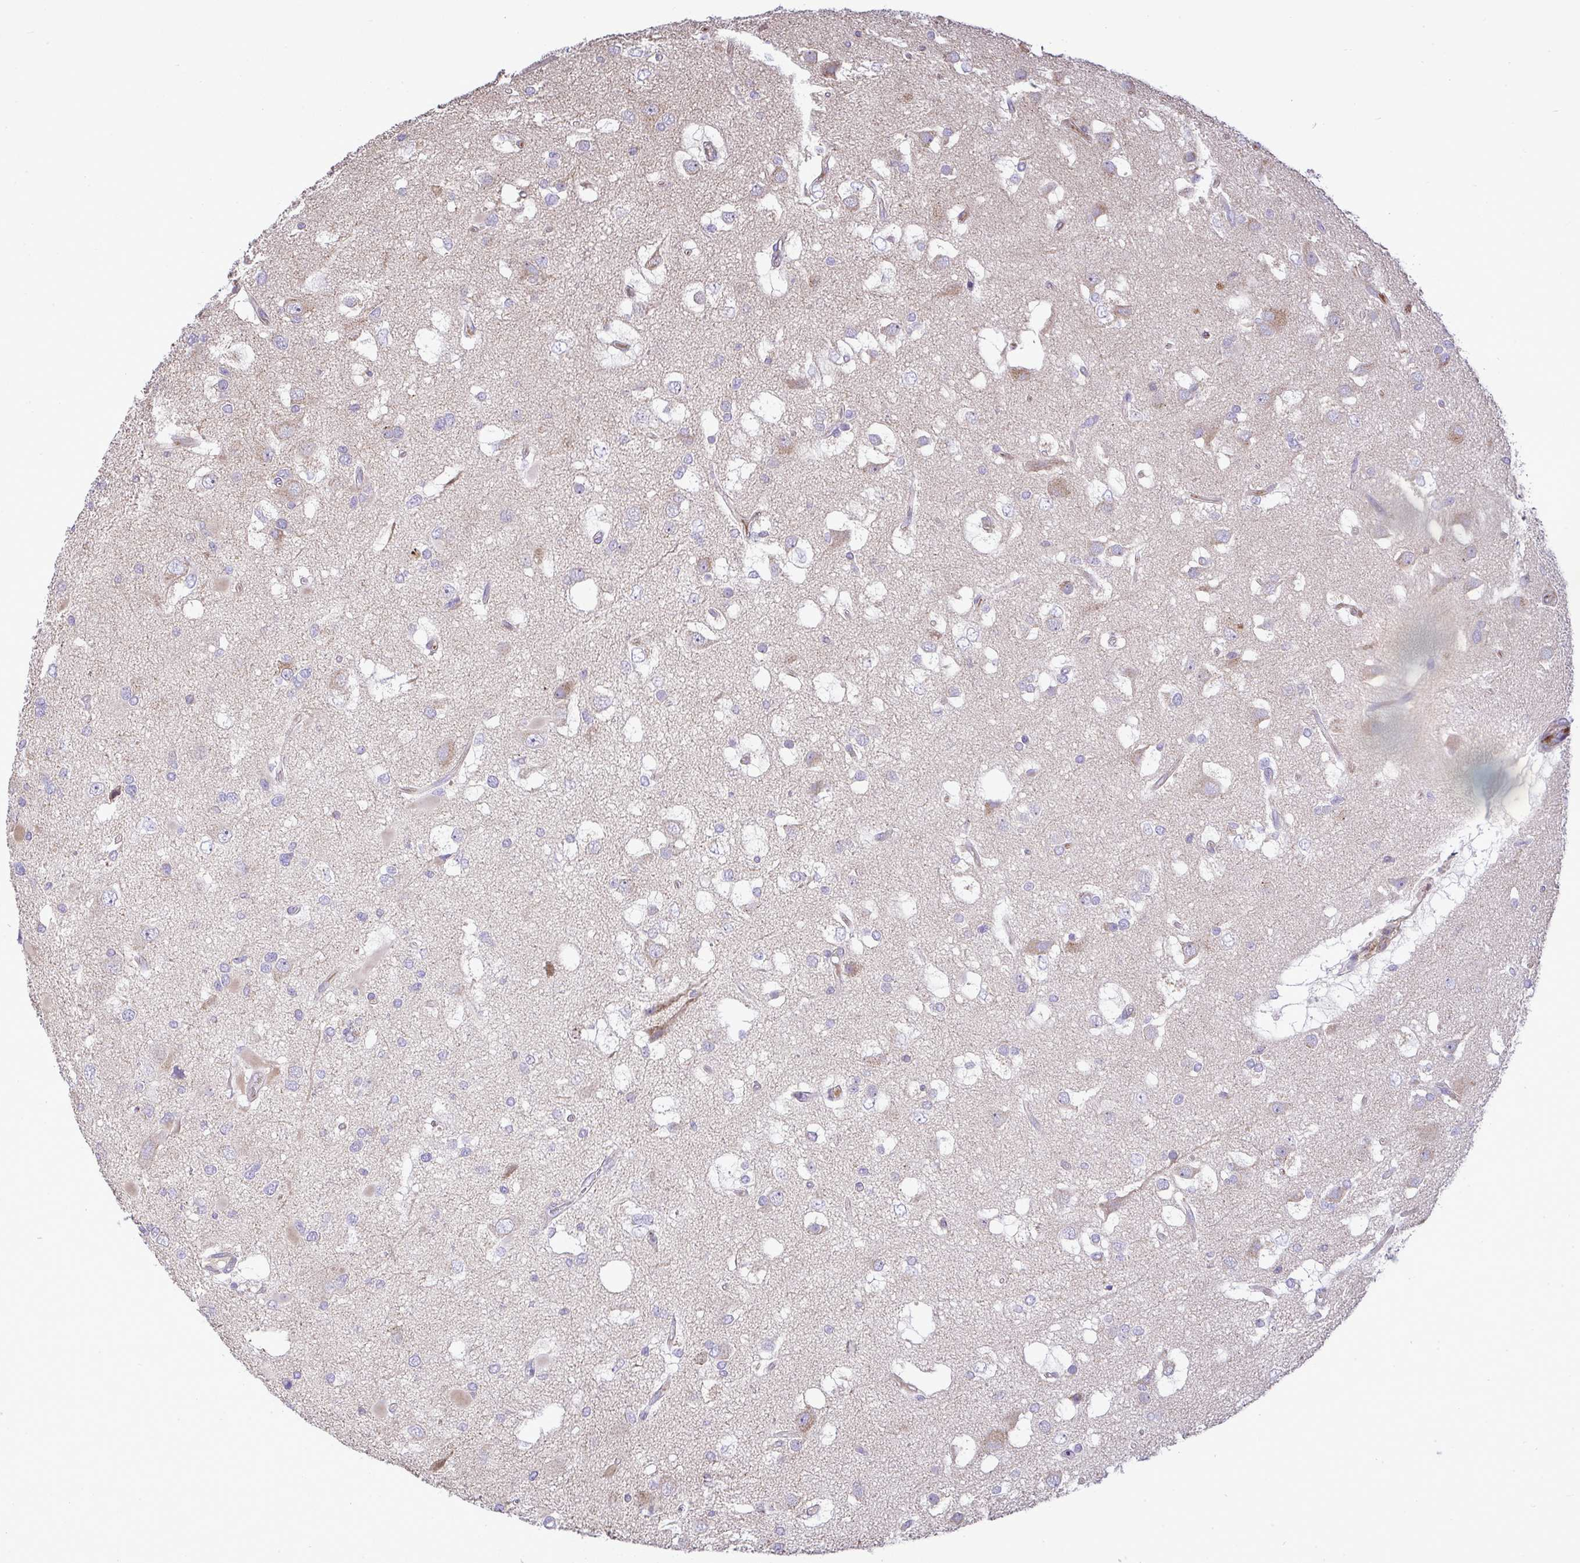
{"staining": {"intensity": "negative", "quantity": "none", "location": "none"}, "tissue": "glioma", "cell_type": "Tumor cells", "image_type": "cancer", "snomed": [{"axis": "morphology", "description": "Glioma, malignant, High grade"}, {"axis": "topography", "description": "Brain"}], "caption": "Glioma was stained to show a protein in brown. There is no significant positivity in tumor cells. (DAB (3,3'-diaminobenzidine) IHC visualized using brightfield microscopy, high magnification).", "gene": "GRID2", "patient": {"sex": "male", "age": 53}}